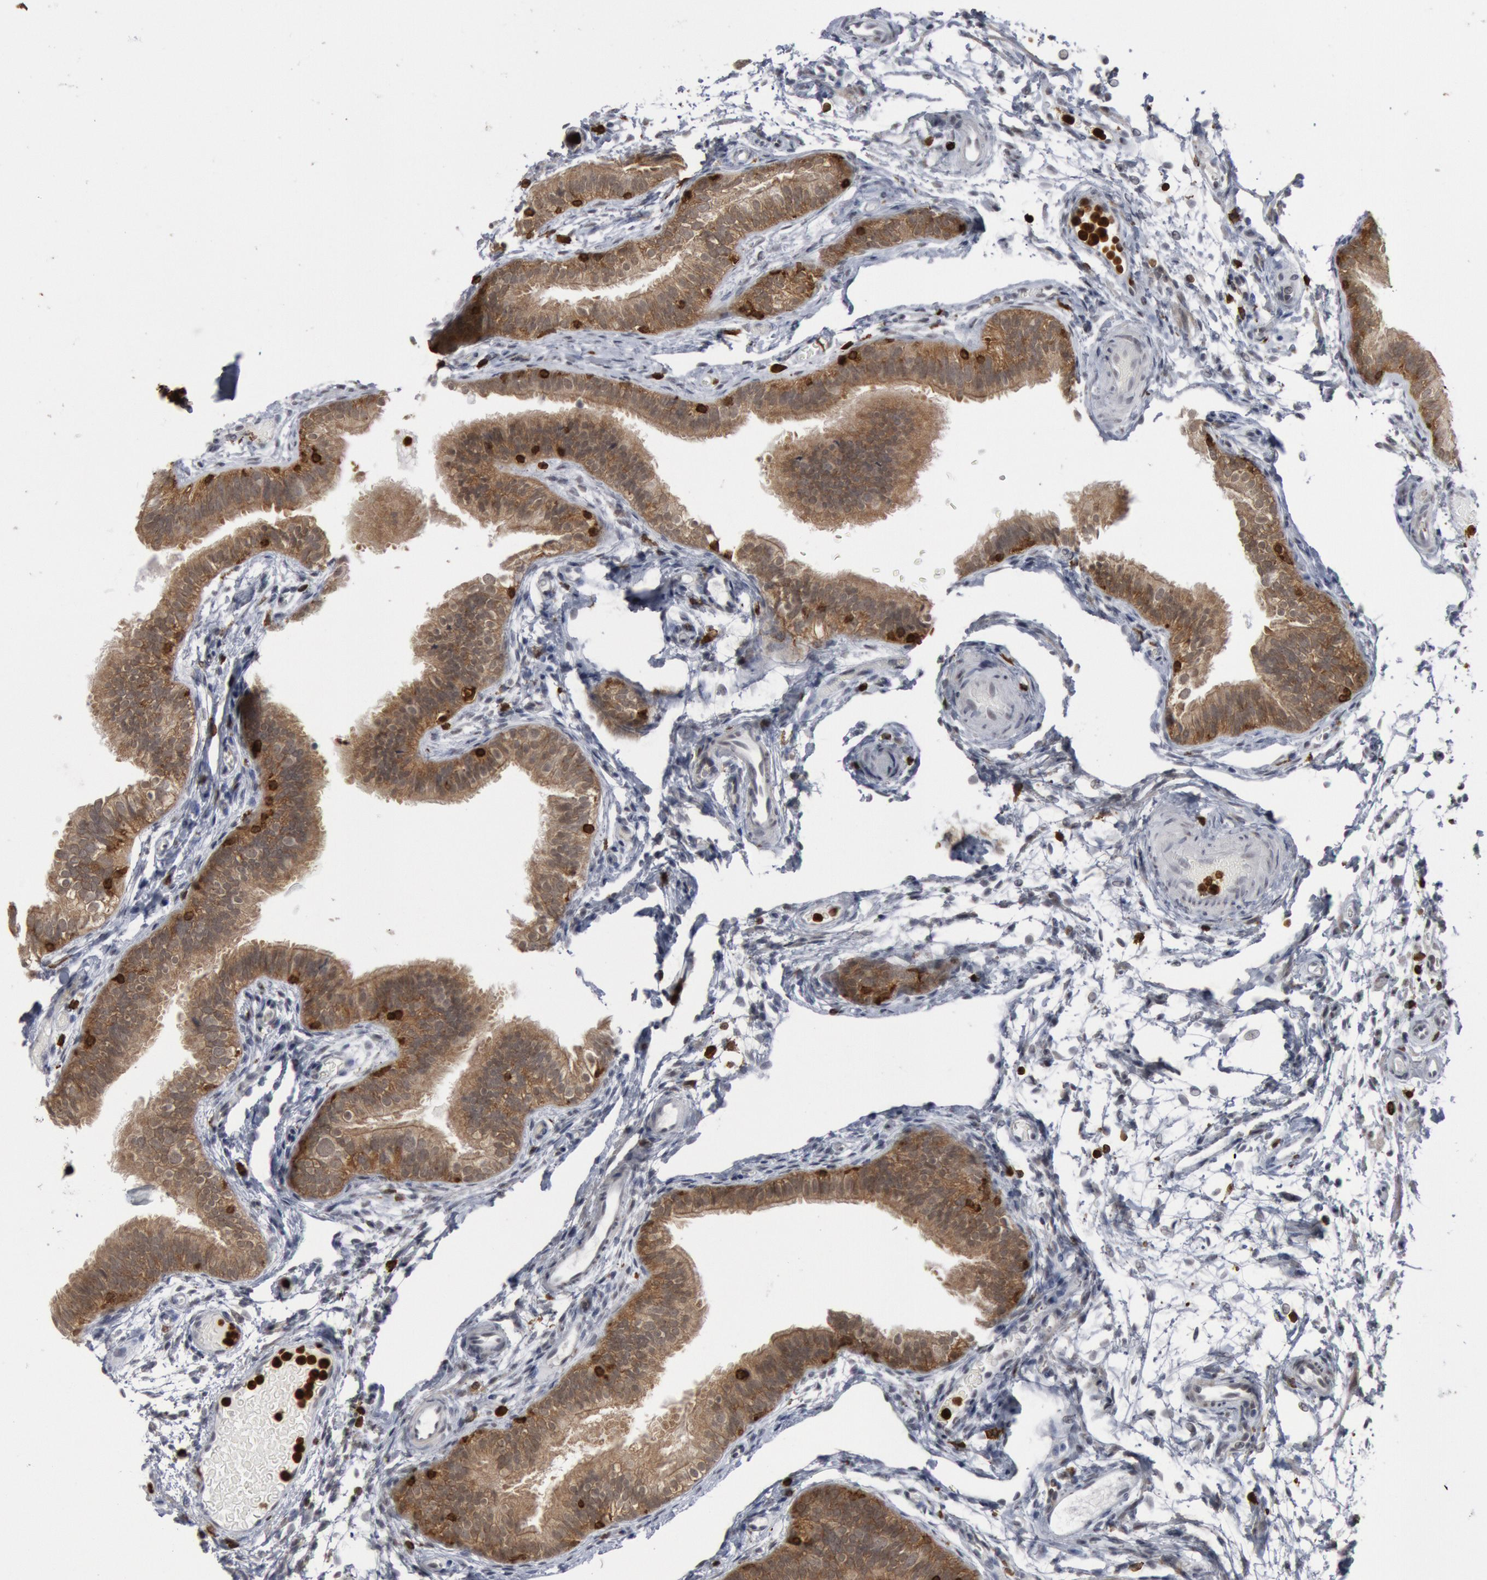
{"staining": {"intensity": "strong", "quantity": ">75%", "location": "cytoplasmic/membranous"}, "tissue": "fallopian tube", "cell_type": "Glandular cells", "image_type": "normal", "snomed": [{"axis": "morphology", "description": "Normal tissue, NOS"}, {"axis": "morphology", "description": "Dermoid, NOS"}, {"axis": "topography", "description": "Fallopian tube"}], "caption": "A histopathology image showing strong cytoplasmic/membranous staining in about >75% of glandular cells in normal fallopian tube, as visualized by brown immunohistochemical staining.", "gene": "PTPN6", "patient": {"sex": "female", "age": 33}}